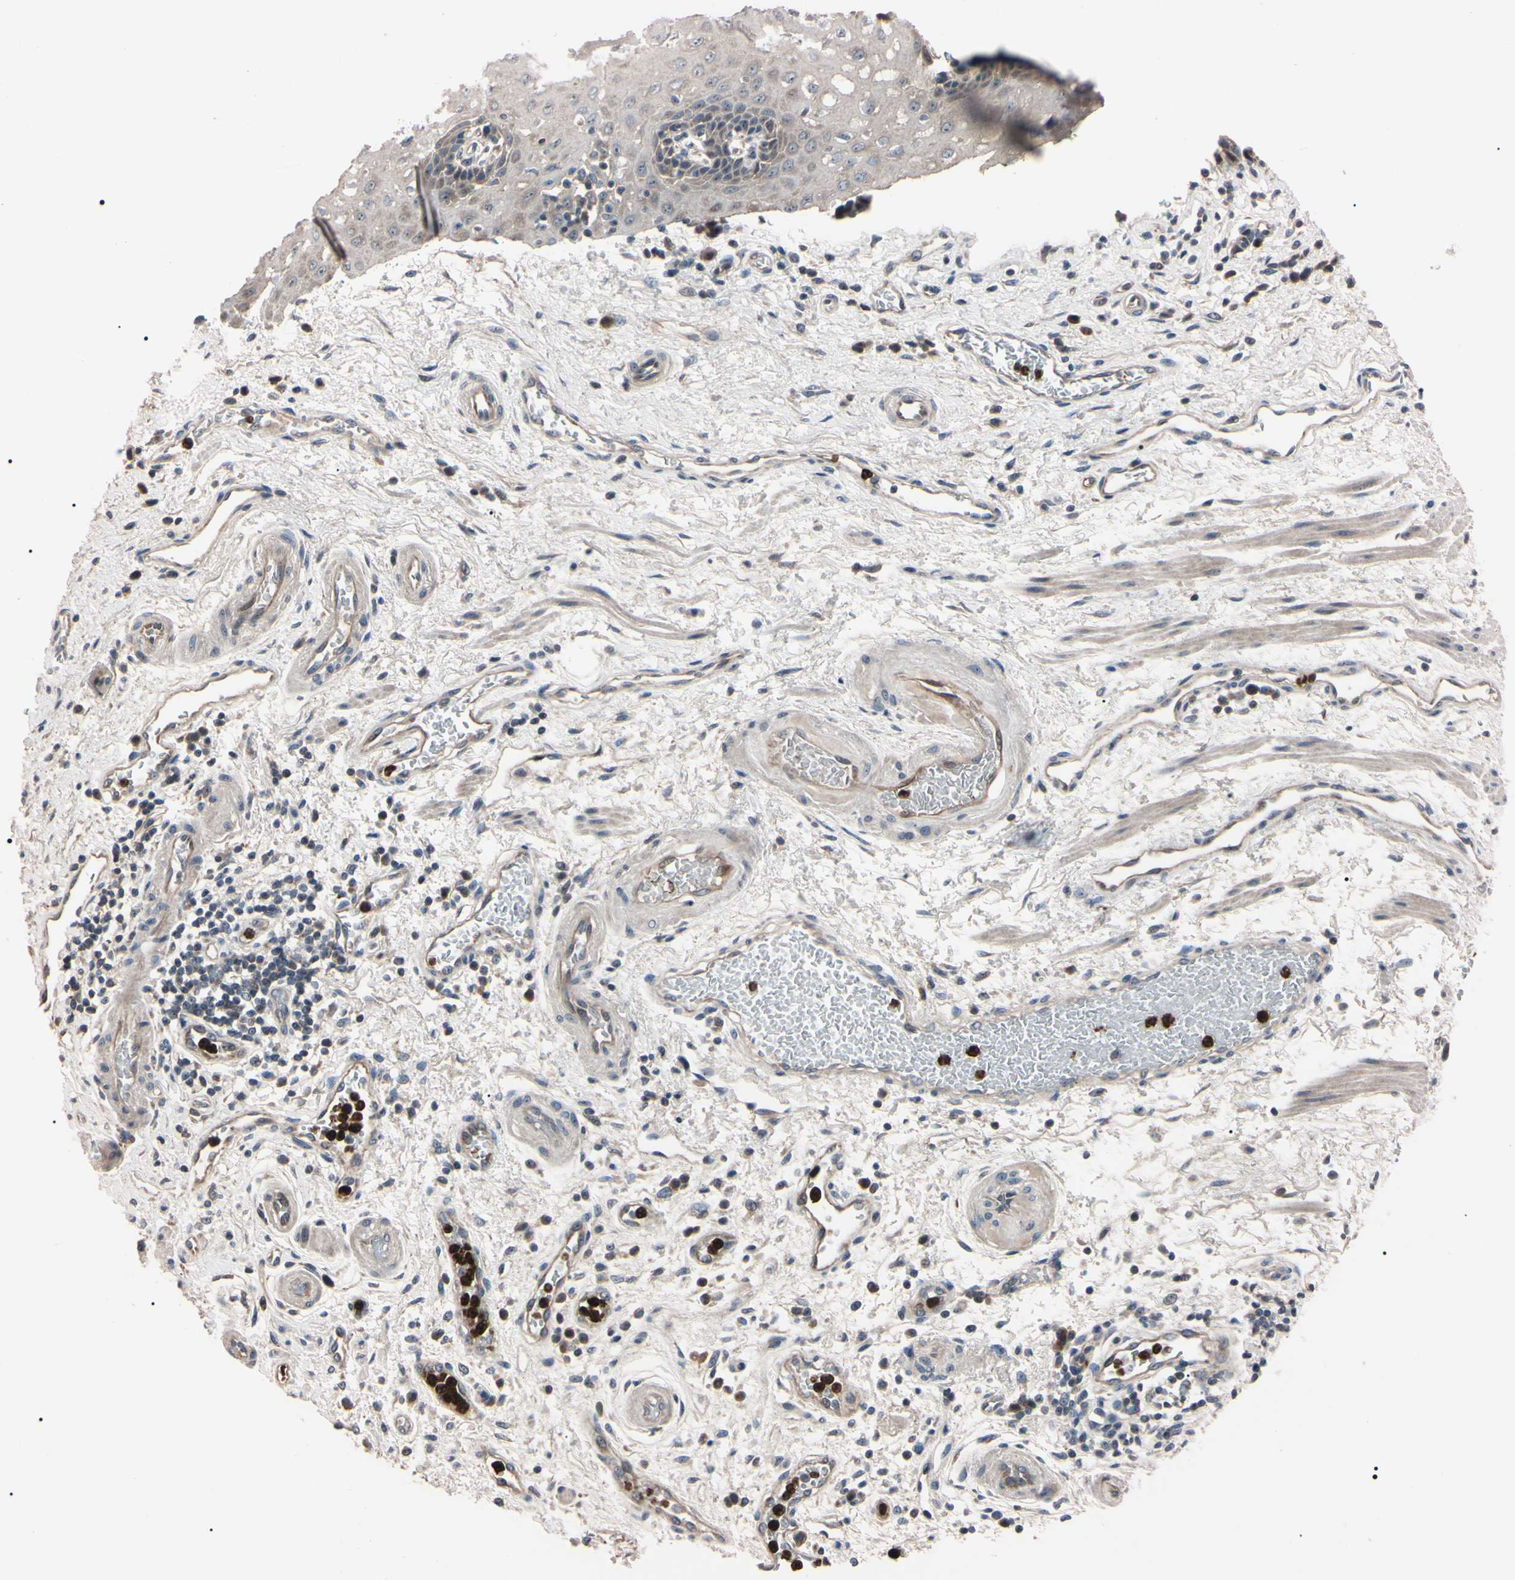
{"staining": {"intensity": "weak", "quantity": ">75%", "location": "cytoplasmic/membranous"}, "tissue": "esophagus", "cell_type": "Squamous epithelial cells", "image_type": "normal", "snomed": [{"axis": "morphology", "description": "Normal tissue, NOS"}, {"axis": "topography", "description": "Esophagus"}], "caption": "Protein expression analysis of benign esophagus reveals weak cytoplasmic/membranous positivity in approximately >75% of squamous epithelial cells. Nuclei are stained in blue.", "gene": "TRAF5", "patient": {"sex": "male", "age": 54}}